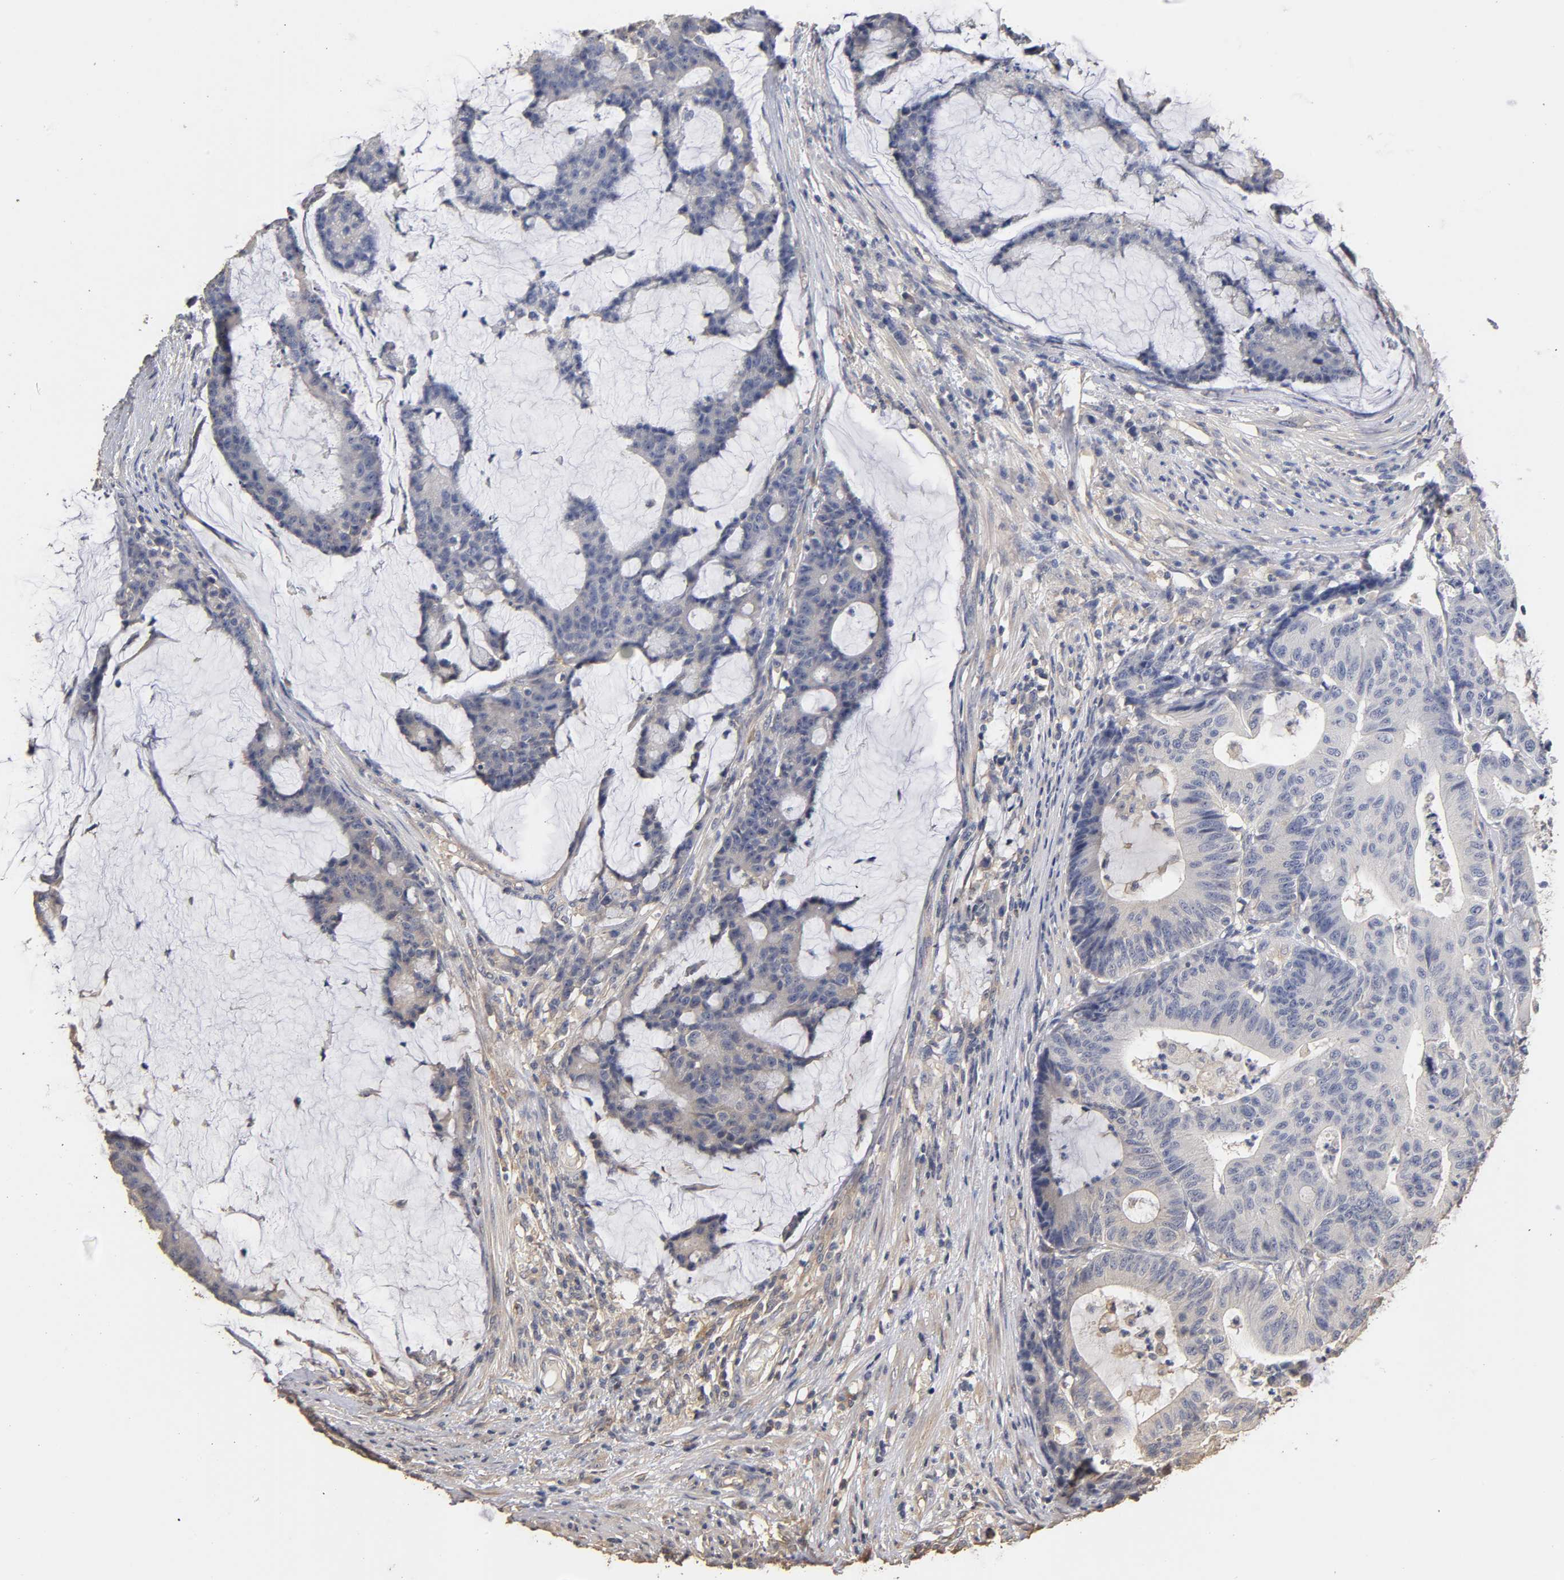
{"staining": {"intensity": "negative", "quantity": "none", "location": "none"}, "tissue": "colorectal cancer", "cell_type": "Tumor cells", "image_type": "cancer", "snomed": [{"axis": "morphology", "description": "Adenocarcinoma, NOS"}, {"axis": "topography", "description": "Colon"}], "caption": "A photomicrograph of colorectal adenocarcinoma stained for a protein demonstrates no brown staining in tumor cells.", "gene": "VSIG4", "patient": {"sex": "female", "age": 84}}